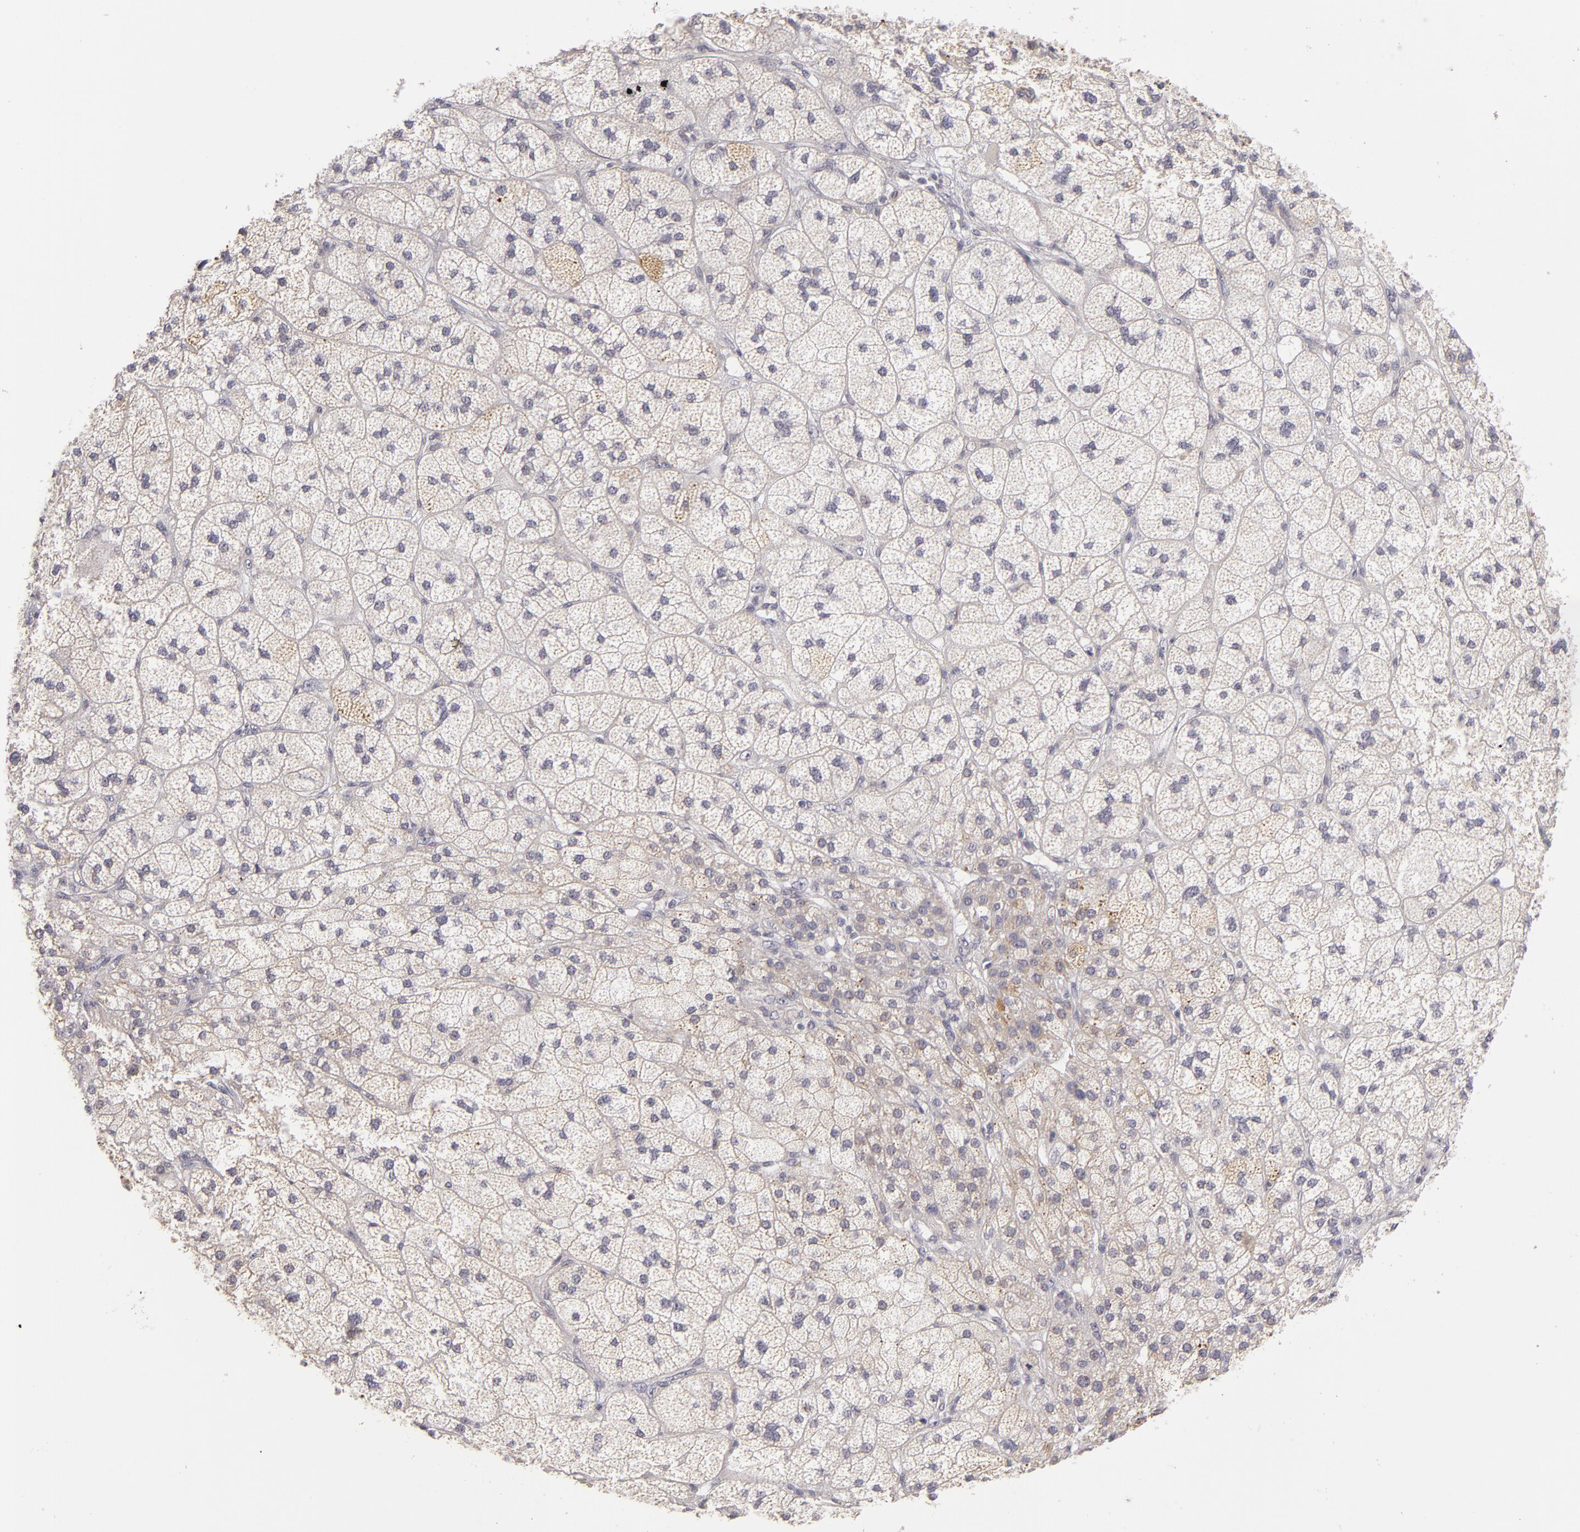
{"staining": {"intensity": "weak", "quantity": "25%-75%", "location": "cytoplasmic/membranous"}, "tissue": "adrenal gland", "cell_type": "Glandular cells", "image_type": "normal", "snomed": [{"axis": "morphology", "description": "Normal tissue, NOS"}, {"axis": "topography", "description": "Adrenal gland"}], "caption": "A histopathology image showing weak cytoplasmic/membranous staining in approximately 25%-75% of glandular cells in benign adrenal gland, as visualized by brown immunohistochemical staining.", "gene": "ATP2B3", "patient": {"sex": "female", "age": 60}}